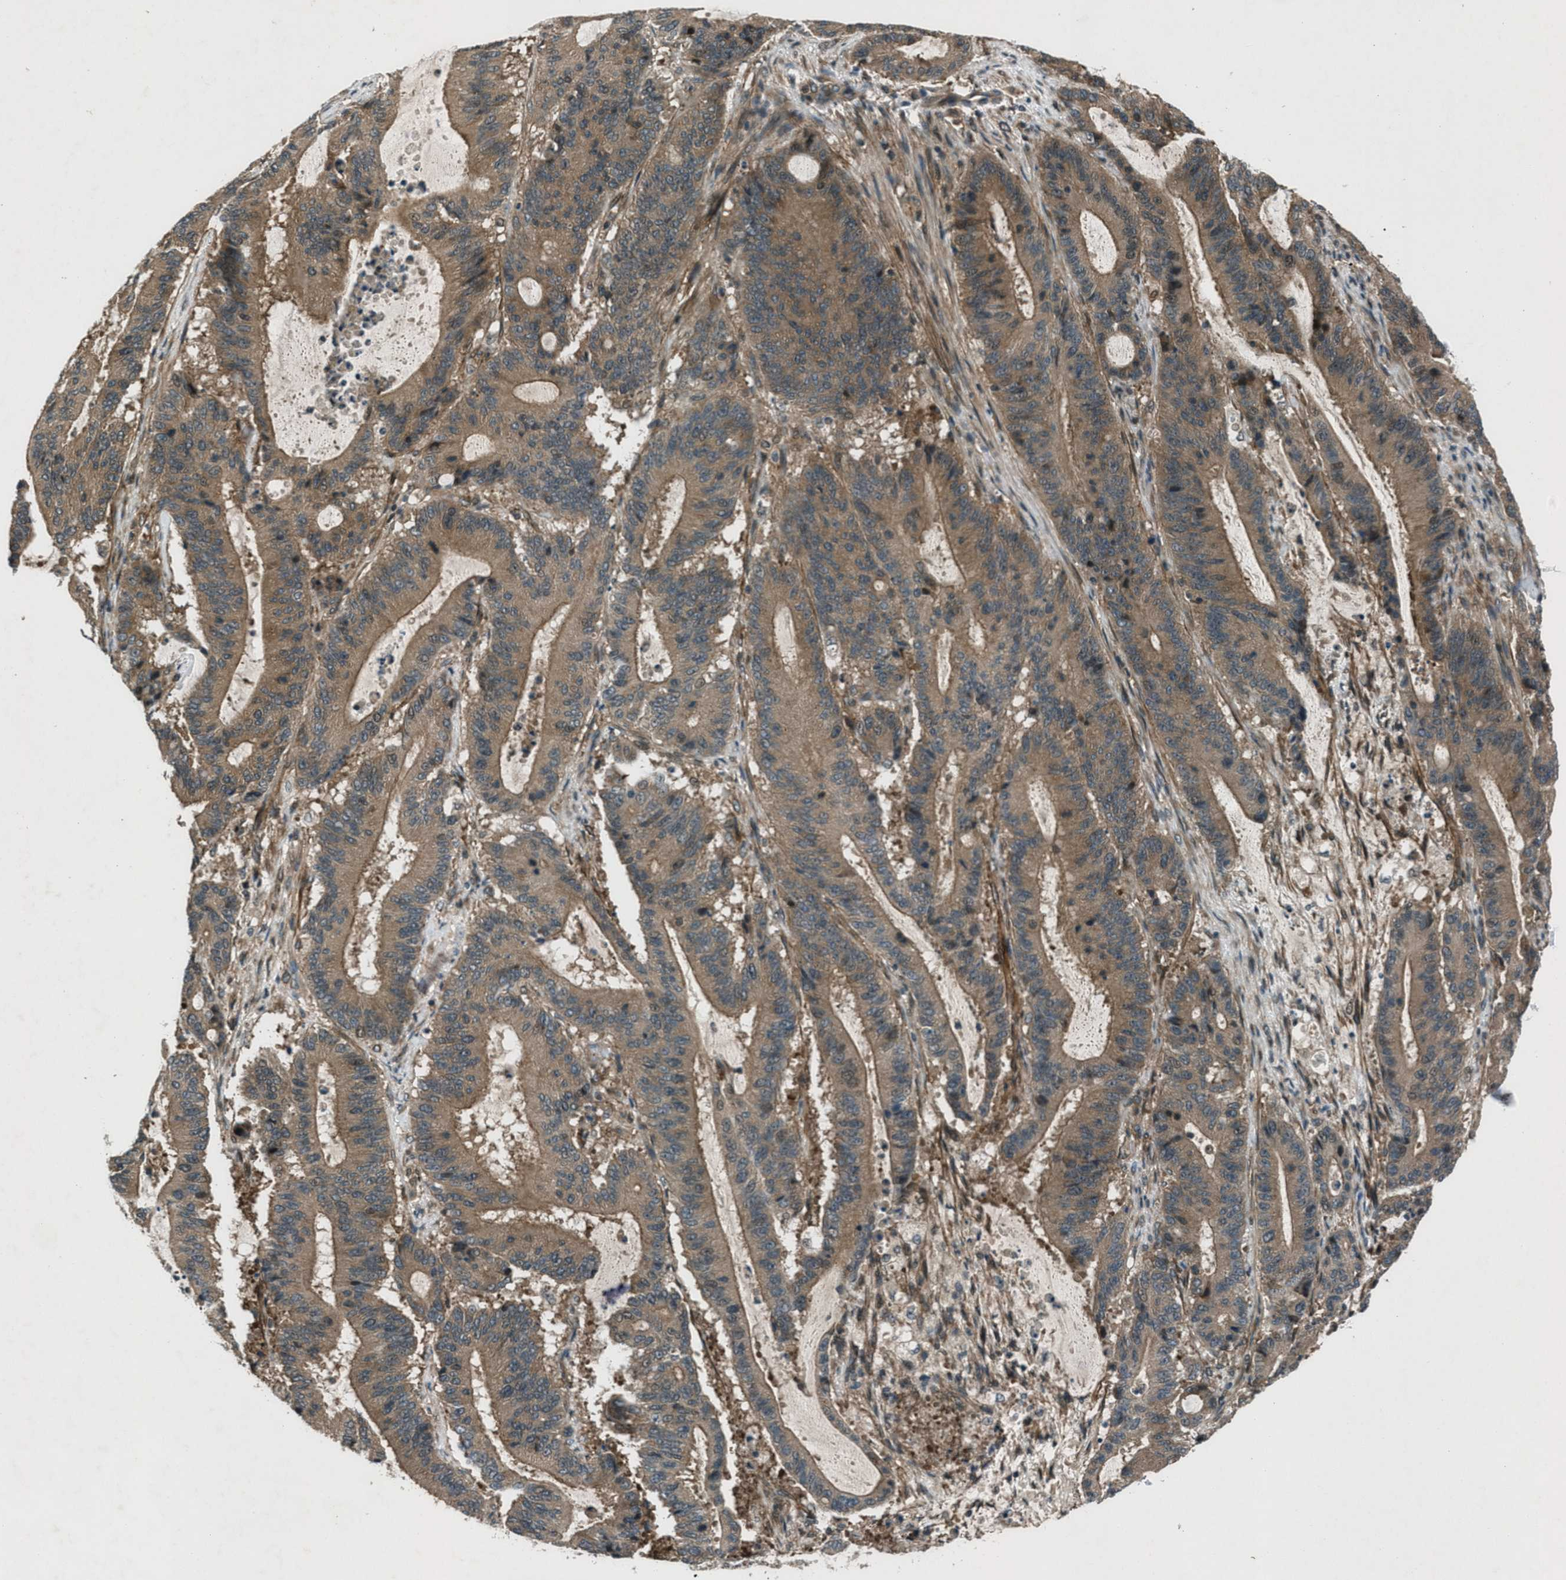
{"staining": {"intensity": "moderate", "quantity": ">75%", "location": "cytoplasmic/membranous"}, "tissue": "liver cancer", "cell_type": "Tumor cells", "image_type": "cancer", "snomed": [{"axis": "morphology", "description": "Cholangiocarcinoma"}, {"axis": "topography", "description": "Liver"}], "caption": "Approximately >75% of tumor cells in human liver cancer reveal moderate cytoplasmic/membranous protein expression as visualized by brown immunohistochemical staining.", "gene": "EPSTI1", "patient": {"sex": "female", "age": 73}}